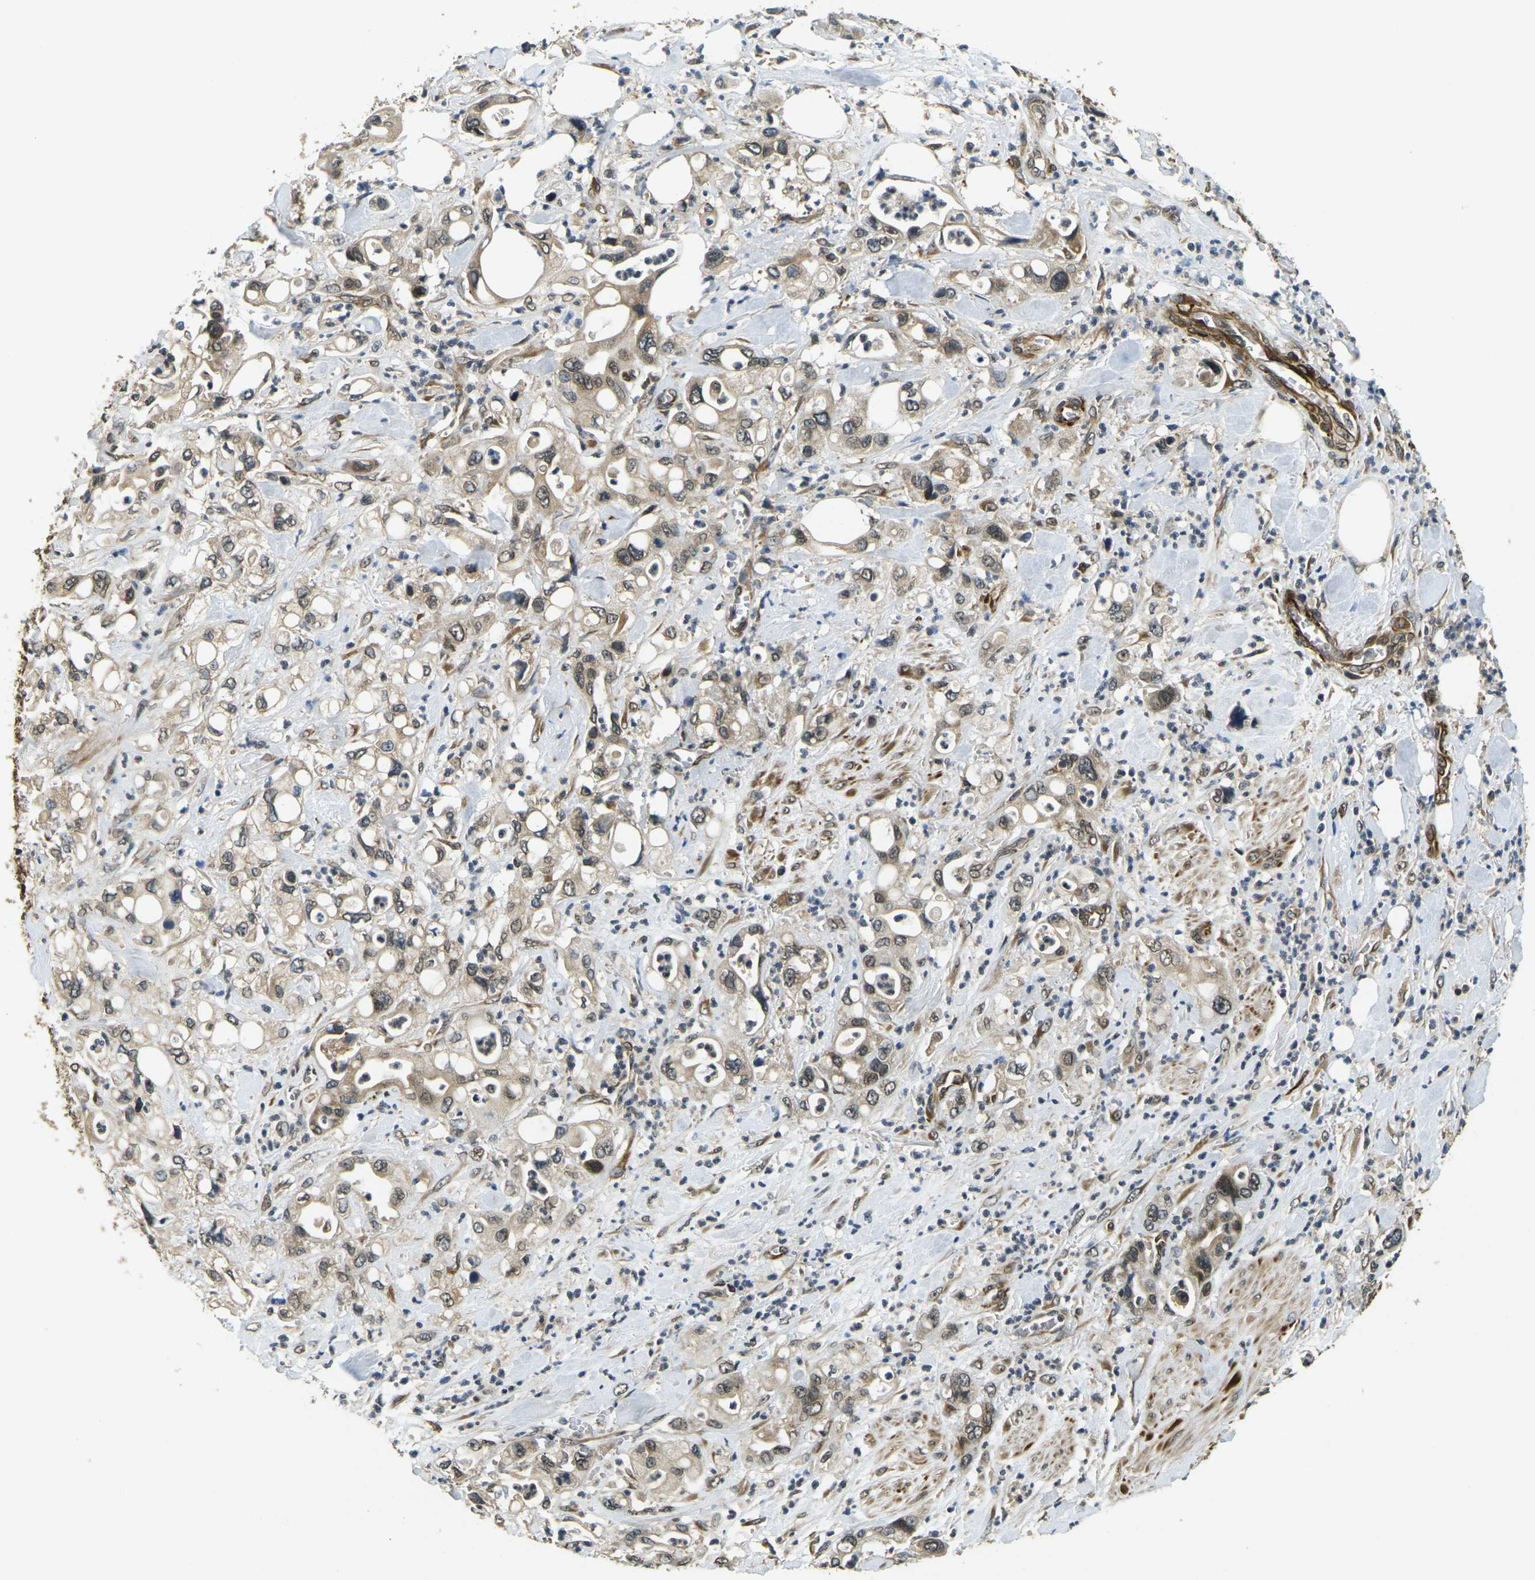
{"staining": {"intensity": "weak", "quantity": "25%-75%", "location": "cytoplasmic/membranous,nuclear"}, "tissue": "pancreatic cancer", "cell_type": "Tumor cells", "image_type": "cancer", "snomed": [{"axis": "morphology", "description": "Adenocarcinoma, NOS"}, {"axis": "topography", "description": "Pancreas"}], "caption": "Immunohistochemical staining of pancreatic cancer (adenocarcinoma) displays low levels of weak cytoplasmic/membranous and nuclear protein positivity in about 25%-75% of tumor cells.", "gene": "FUT11", "patient": {"sex": "male", "age": 70}}